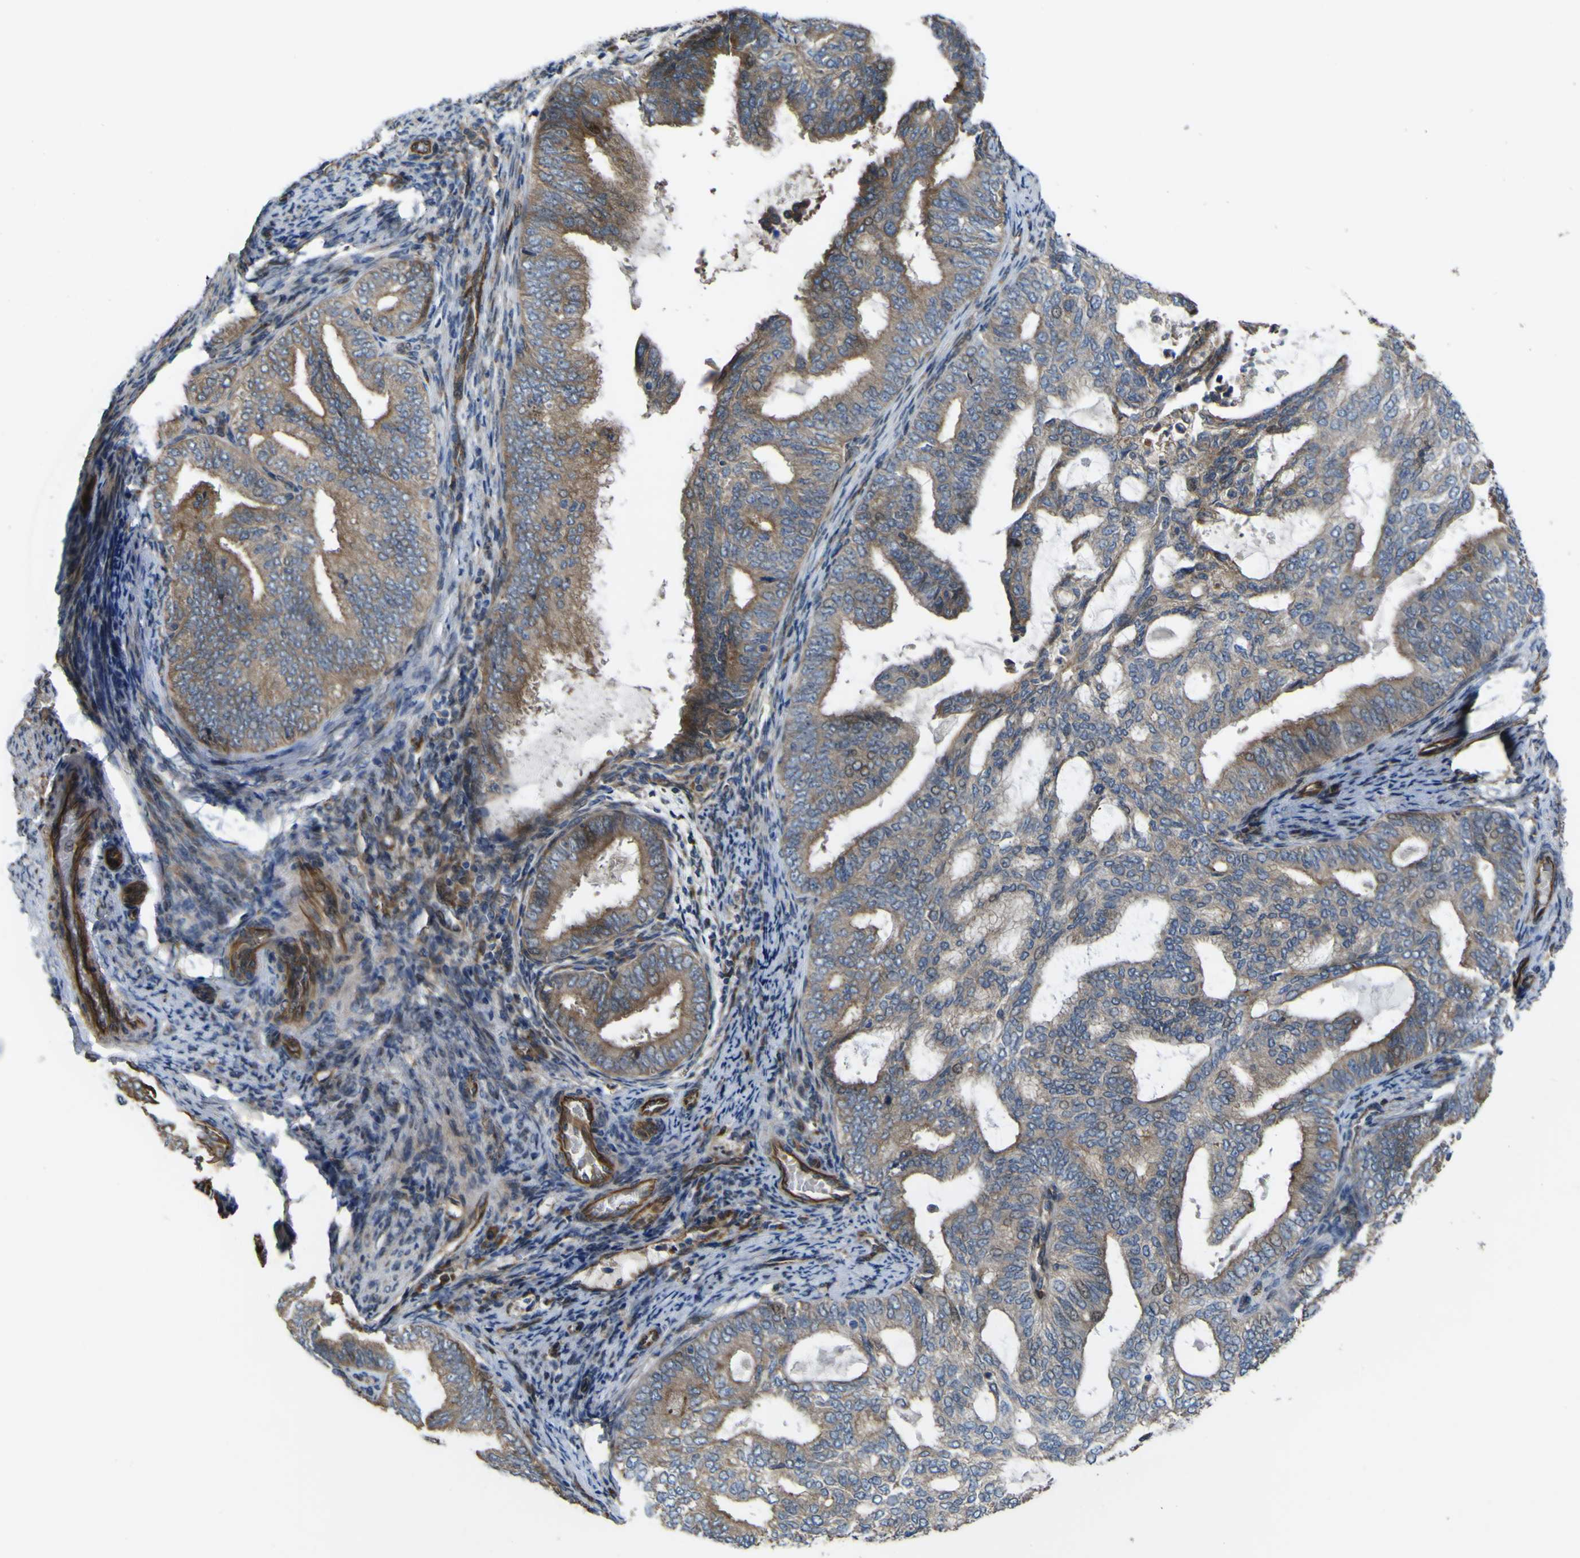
{"staining": {"intensity": "moderate", "quantity": ">75%", "location": "cytoplasmic/membranous"}, "tissue": "endometrial cancer", "cell_type": "Tumor cells", "image_type": "cancer", "snomed": [{"axis": "morphology", "description": "Adenocarcinoma, NOS"}, {"axis": "topography", "description": "Endometrium"}], "caption": "Endometrial cancer (adenocarcinoma) tissue exhibits moderate cytoplasmic/membranous expression in about >75% of tumor cells (DAB IHC, brown staining for protein, blue staining for nuclei).", "gene": "FBXO30", "patient": {"sex": "female", "age": 58}}